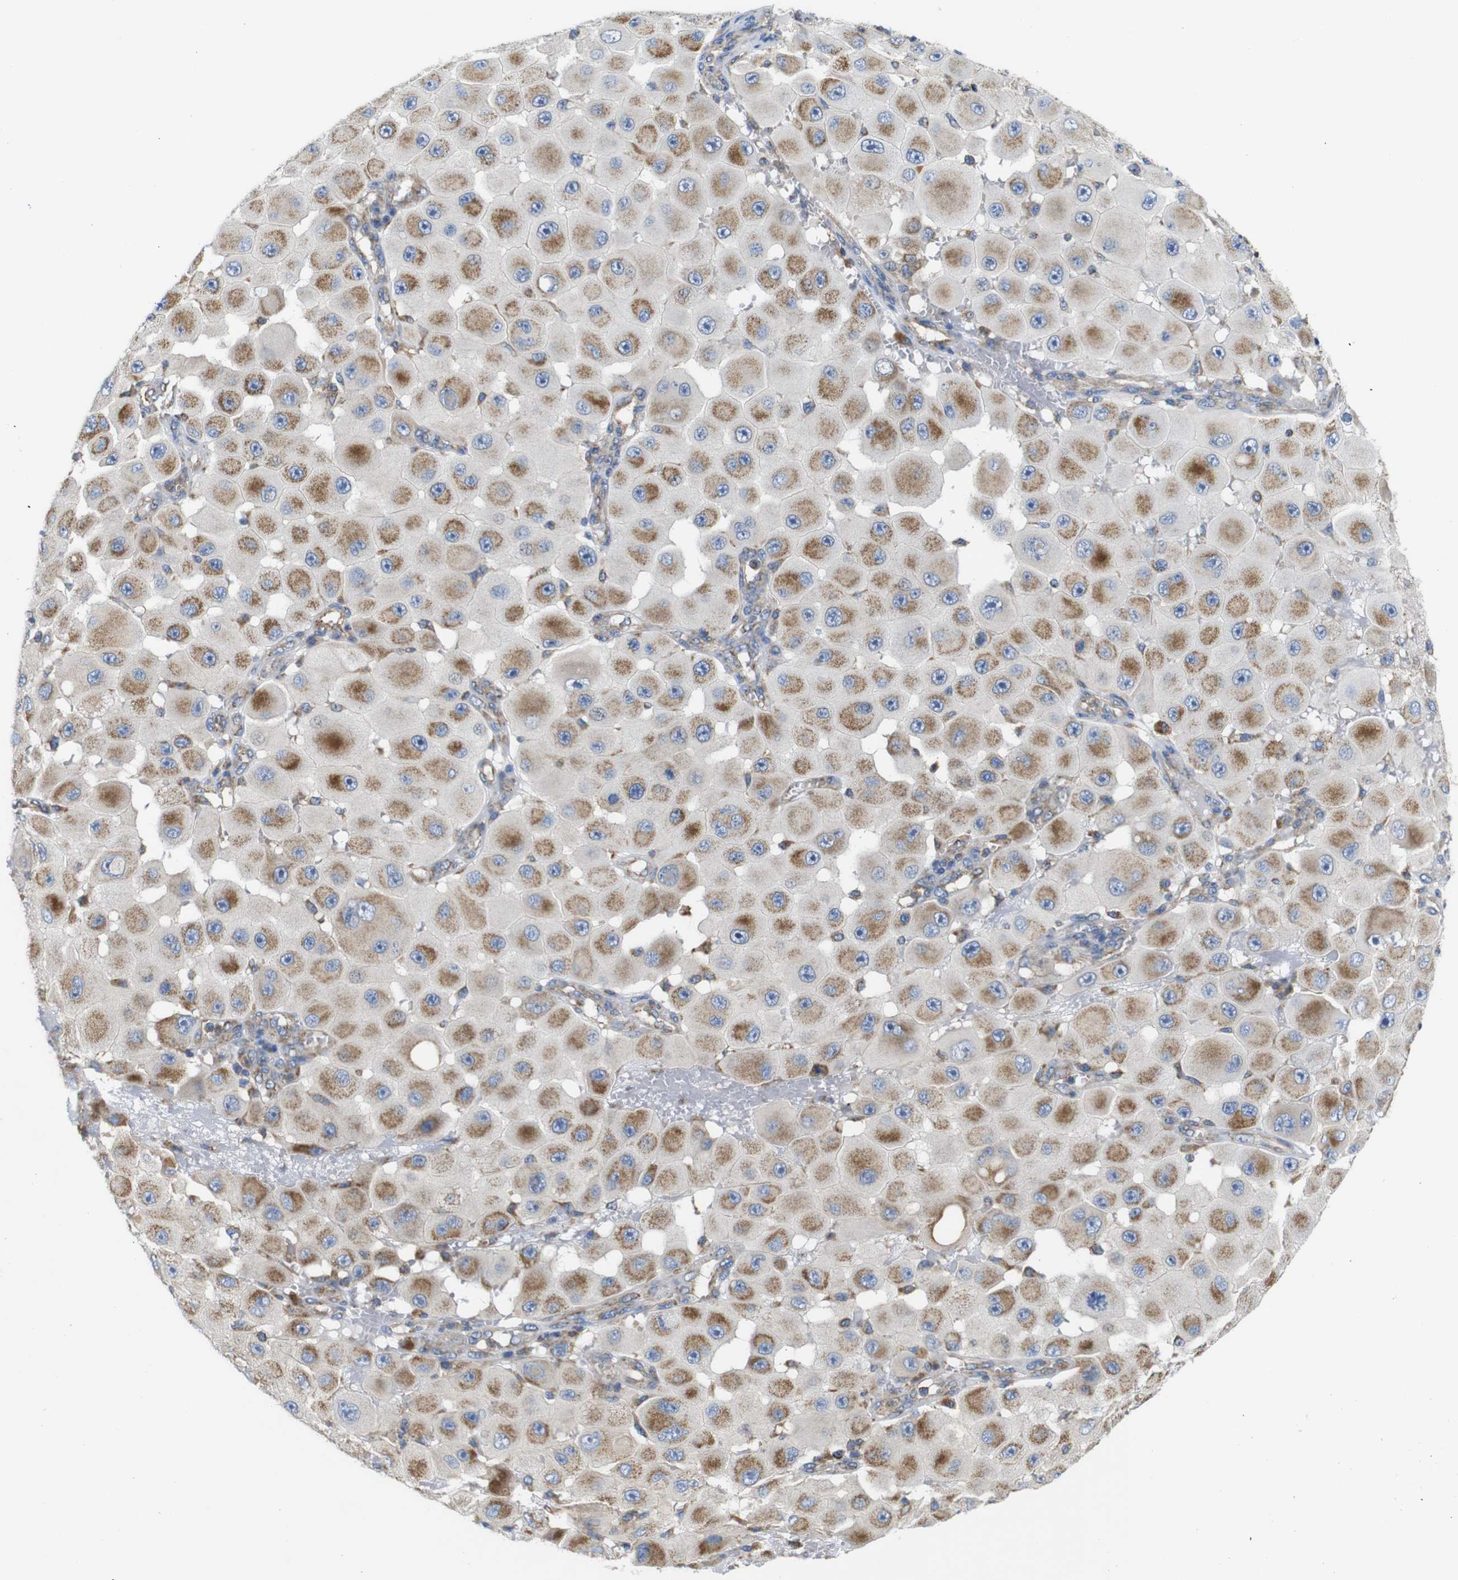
{"staining": {"intensity": "negative", "quantity": "none", "location": "none"}, "tissue": "melanoma", "cell_type": "Tumor cells", "image_type": "cancer", "snomed": [{"axis": "morphology", "description": "Malignant melanoma, NOS"}, {"axis": "topography", "description": "Skin"}], "caption": "There is no significant positivity in tumor cells of melanoma.", "gene": "PDCD1LG2", "patient": {"sex": "female", "age": 81}}